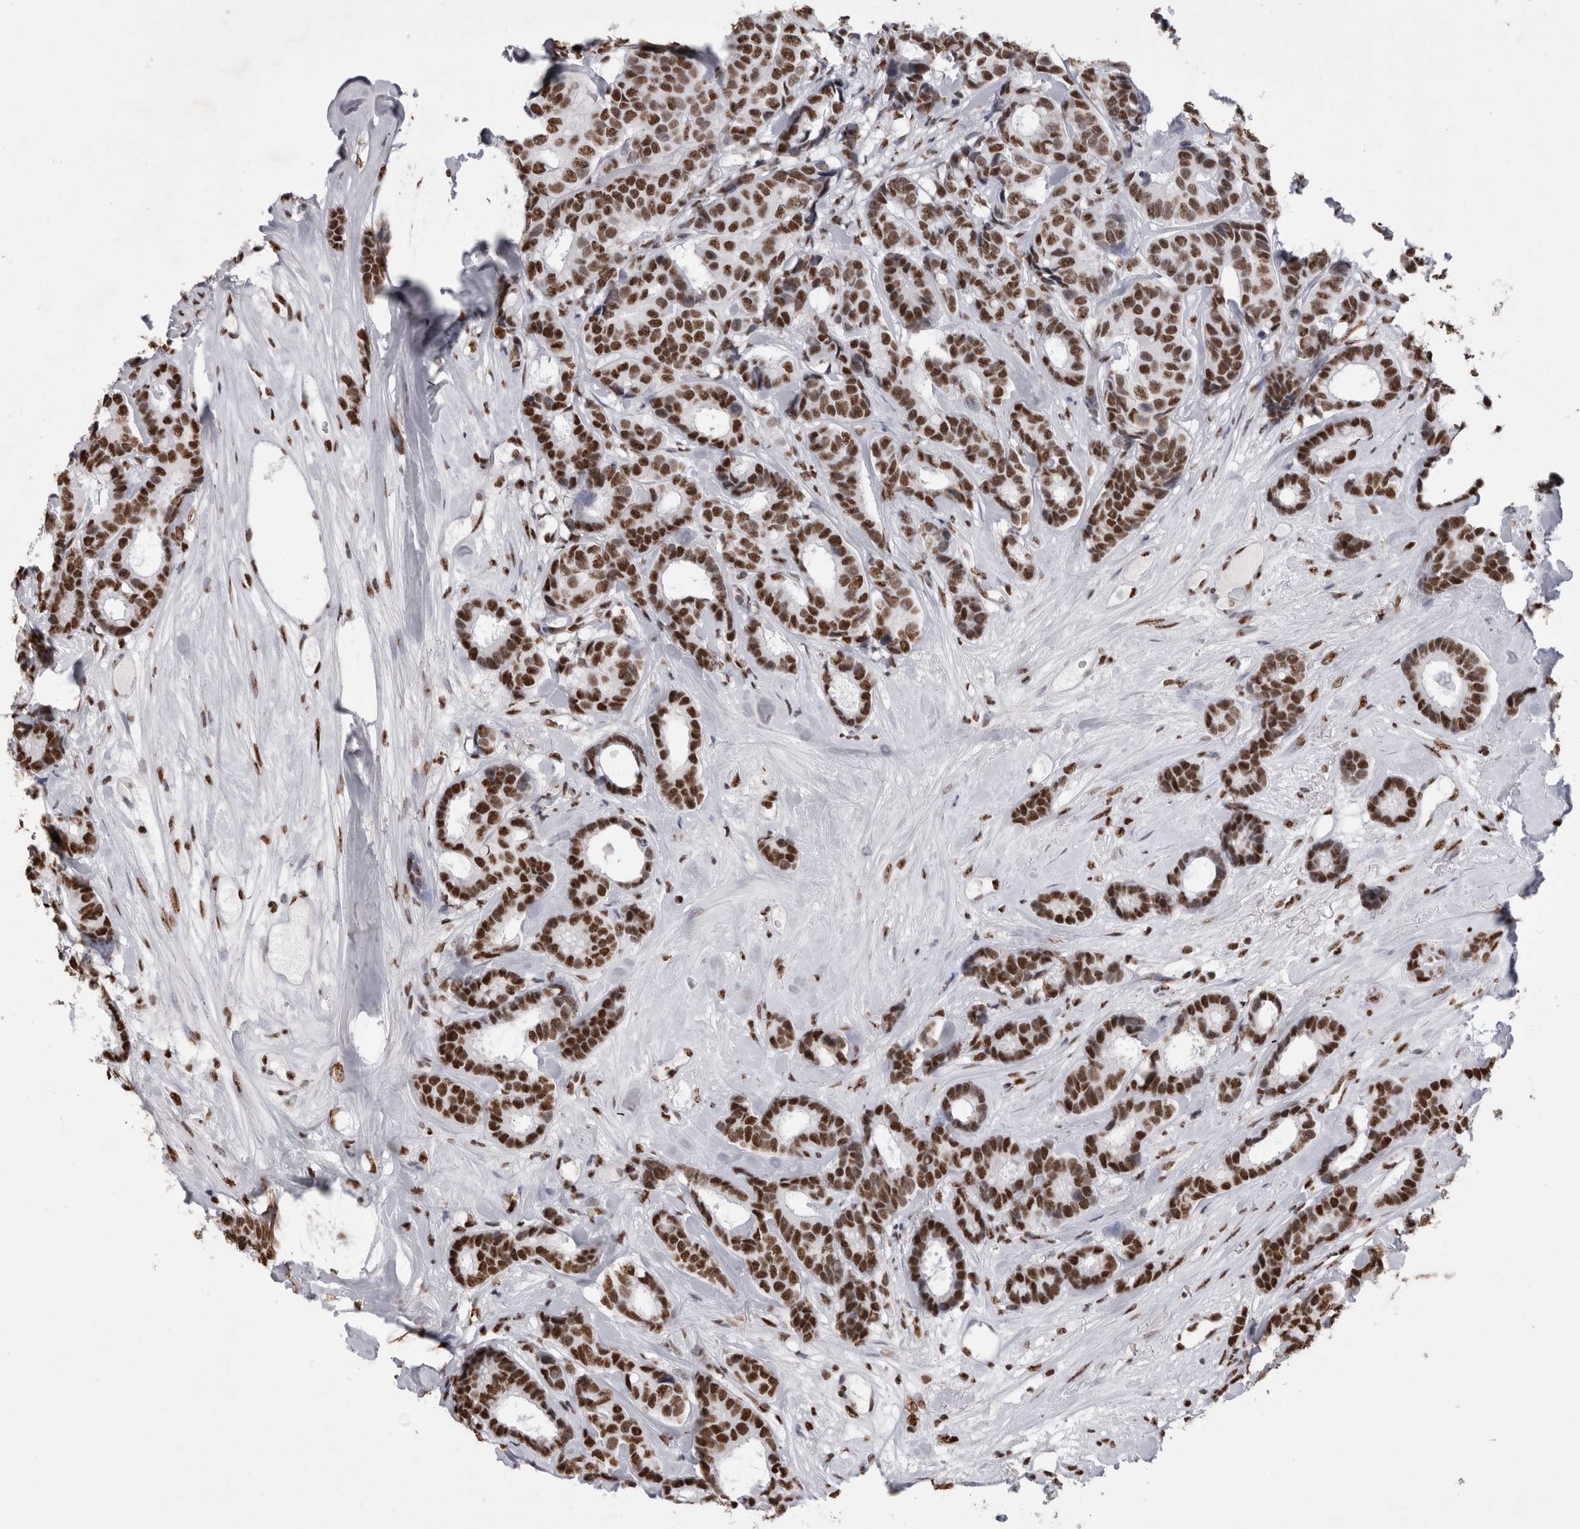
{"staining": {"intensity": "strong", "quantity": ">75%", "location": "nuclear"}, "tissue": "breast cancer", "cell_type": "Tumor cells", "image_type": "cancer", "snomed": [{"axis": "morphology", "description": "Duct carcinoma"}, {"axis": "topography", "description": "Breast"}], "caption": "Intraductal carcinoma (breast) stained for a protein (brown) shows strong nuclear positive expression in about >75% of tumor cells.", "gene": "ALPK3", "patient": {"sex": "female", "age": 87}}